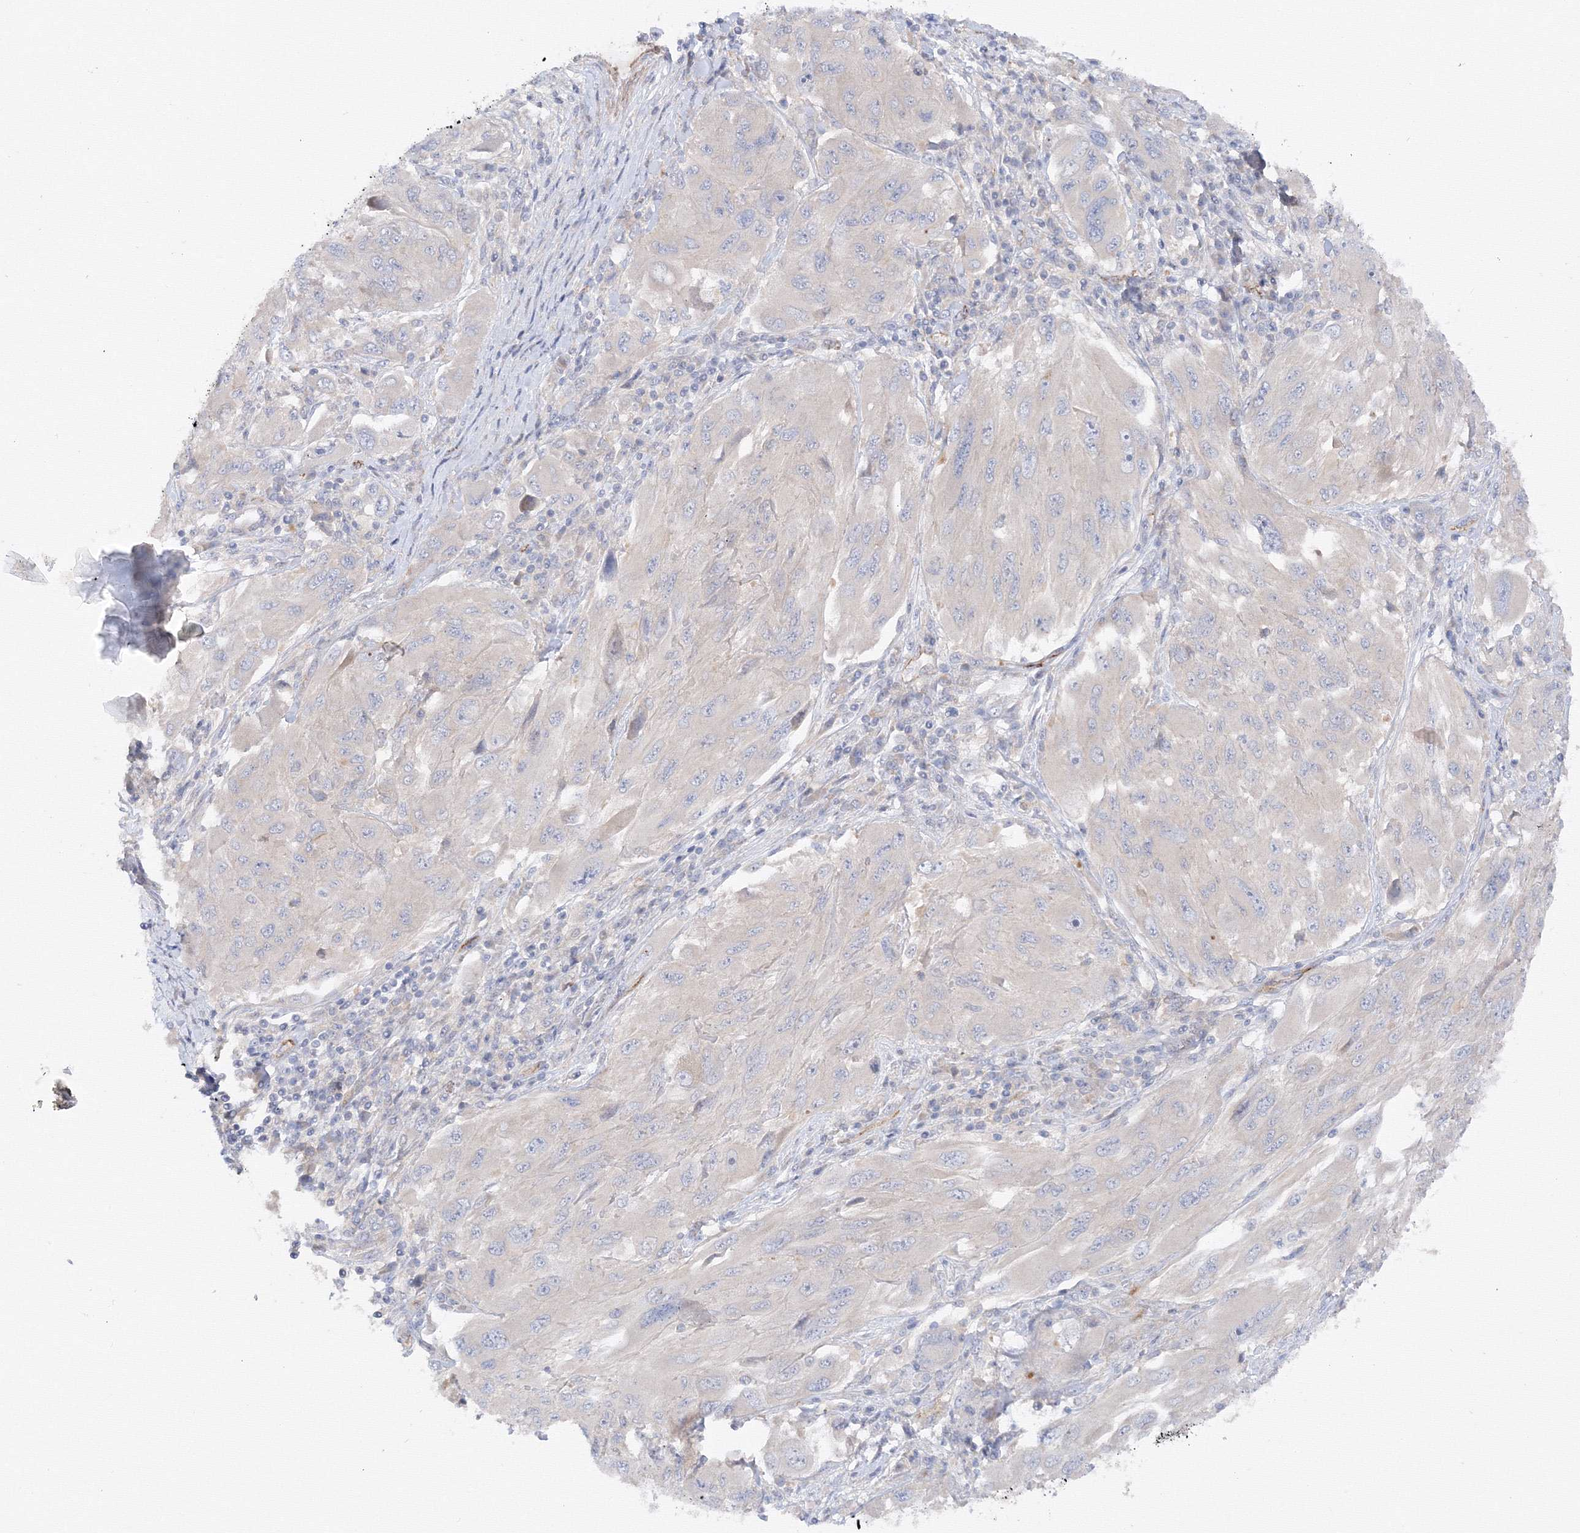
{"staining": {"intensity": "negative", "quantity": "none", "location": "none"}, "tissue": "melanoma", "cell_type": "Tumor cells", "image_type": "cancer", "snomed": [{"axis": "morphology", "description": "Malignant melanoma, NOS"}, {"axis": "topography", "description": "Skin"}], "caption": "This is a image of immunohistochemistry (IHC) staining of melanoma, which shows no expression in tumor cells.", "gene": "DIS3L2", "patient": {"sex": "female", "age": 91}}